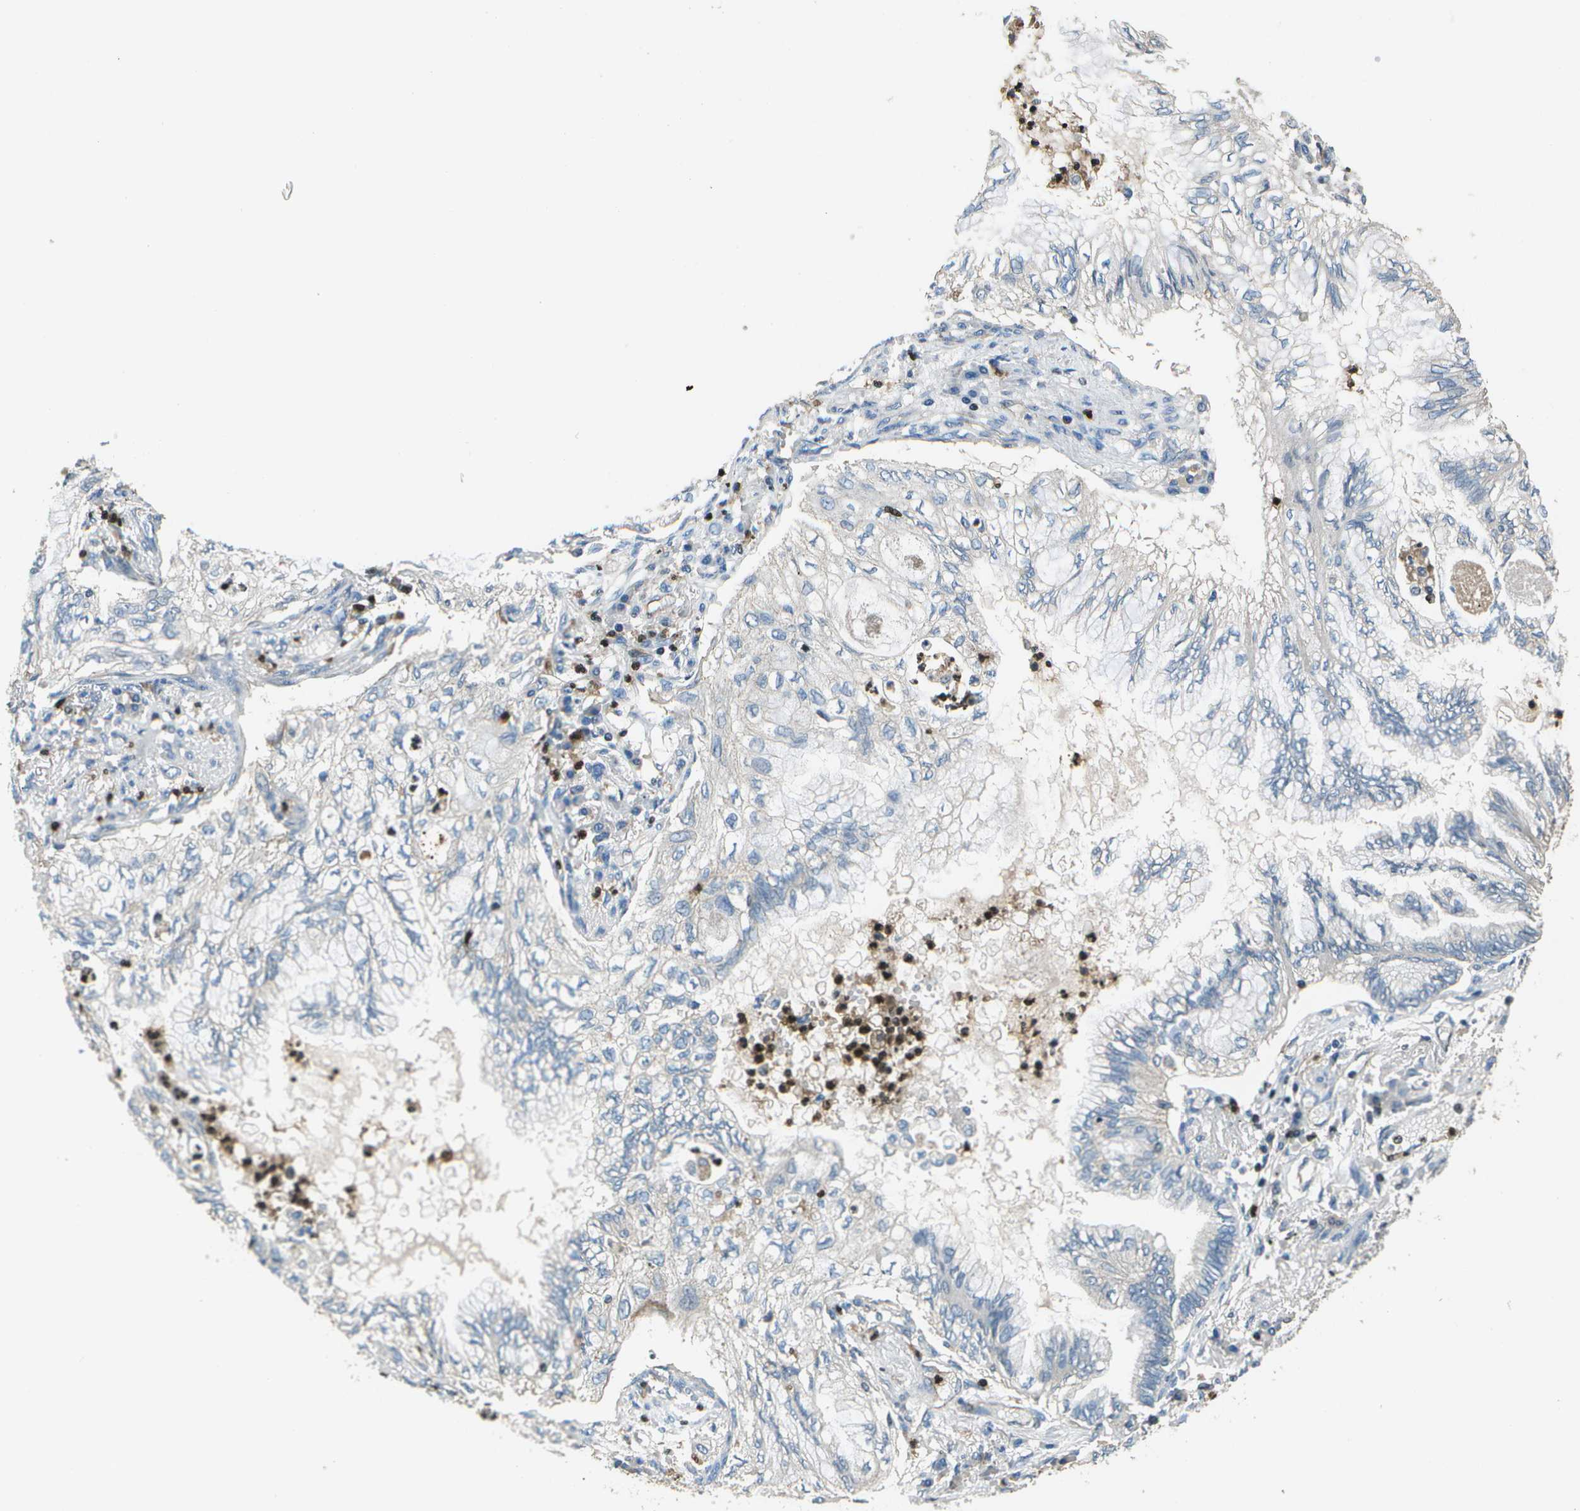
{"staining": {"intensity": "negative", "quantity": "none", "location": "none"}, "tissue": "lung cancer", "cell_type": "Tumor cells", "image_type": "cancer", "snomed": [{"axis": "morphology", "description": "Normal tissue, NOS"}, {"axis": "morphology", "description": "Adenocarcinoma, NOS"}, {"axis": "topography", "description": "Bronchus"}, {"axis": "topography", "description": "Lung"}], "caption": "Adenocarcinoma (lung) was stained to show a protein in brown. There is no significant positivity in tumor cells.", "gene": "PDLIM1", "patient": {"sex": "female", "age": 70}}